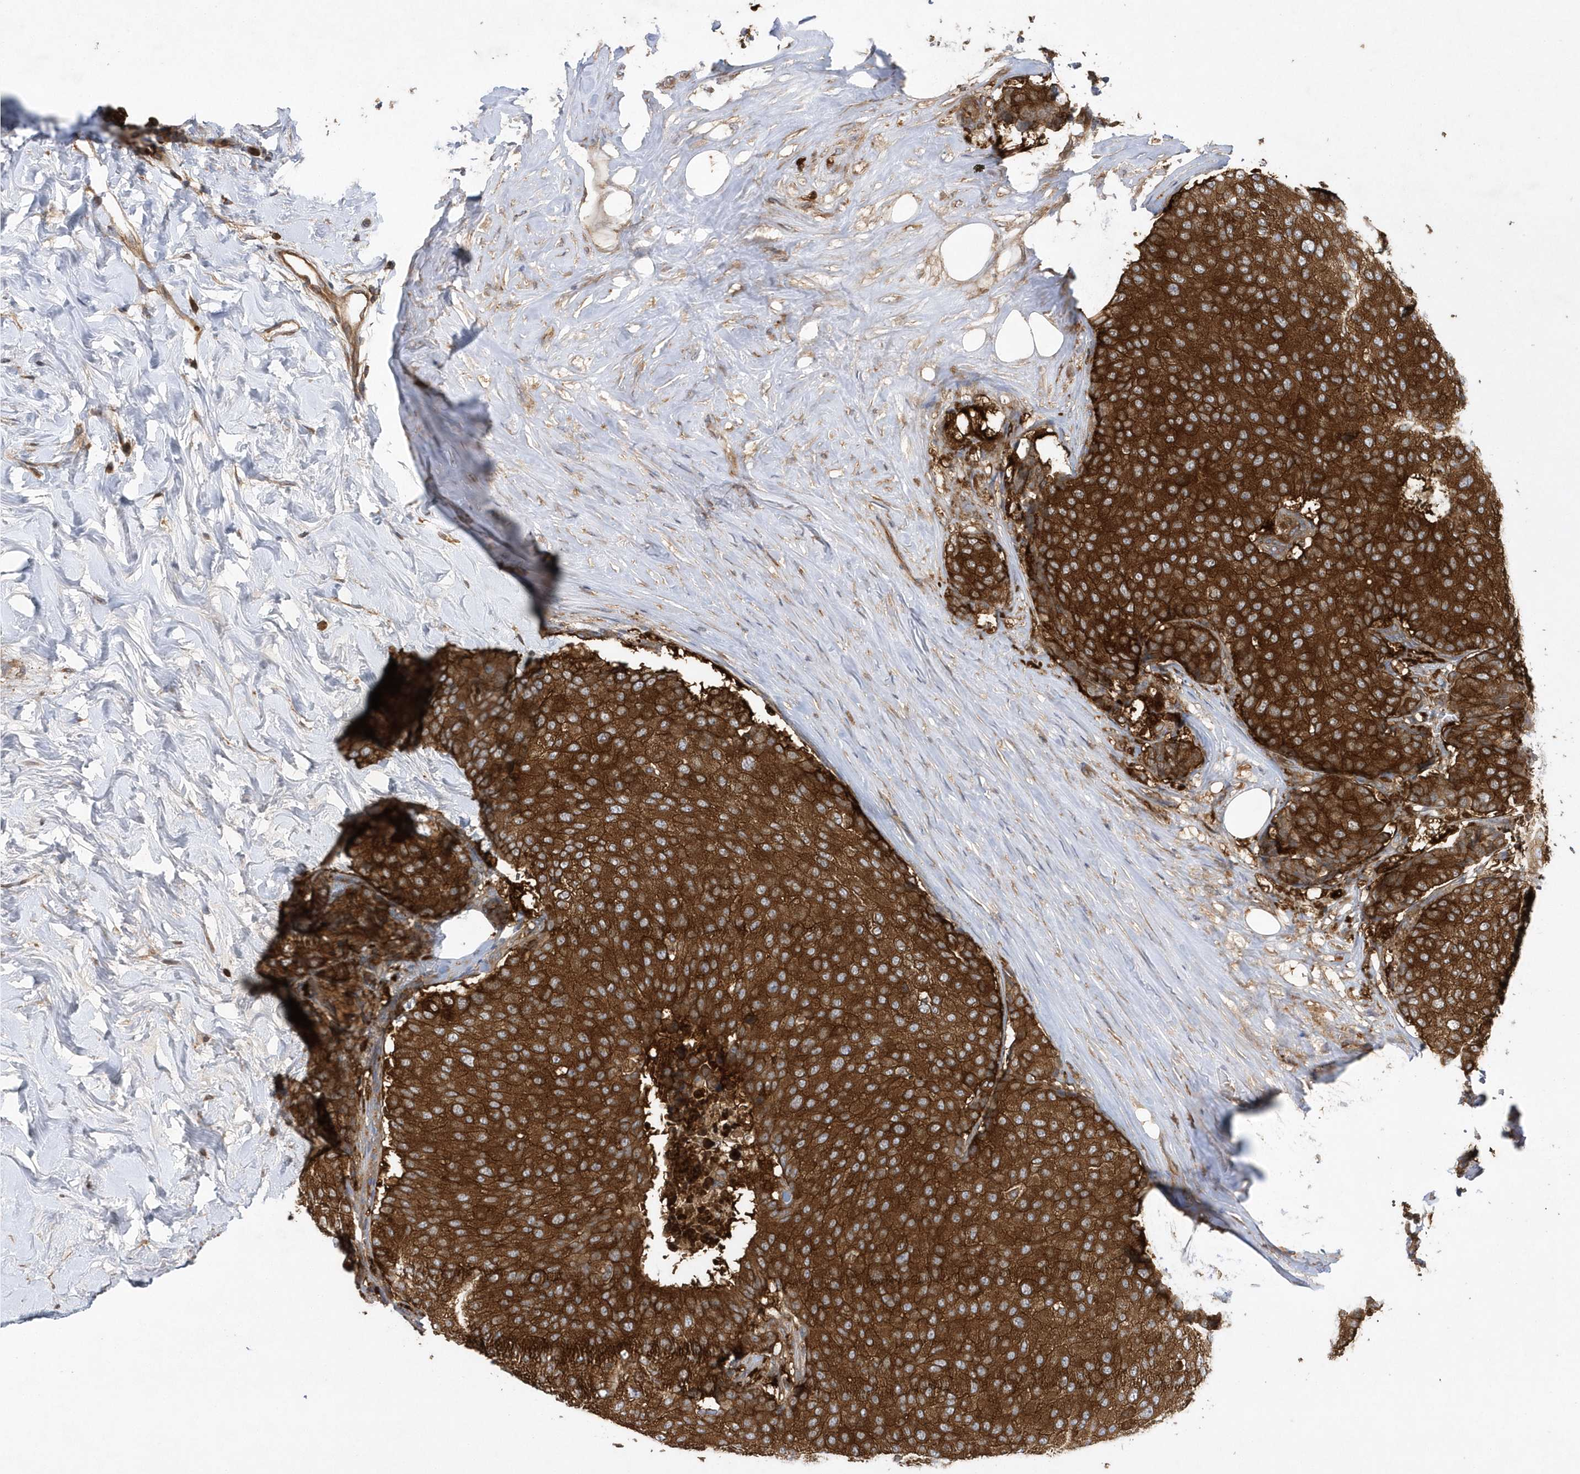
{"staining": {"intensity": "strong", "quantity": ">75%", "location": "cytoplasmic/membranous"}, "tissue": "breast cancer", "cell_type": "Tumor cells", "image_type": "cancer", "snomed": [{"axis": "morphology", "description": "Duct carcinoma"}, {"axis": "topography", "description": "Breast"}], "caption": "The histopathology image demonstrates immunohistochemical staining of breast cancer (intraductal carcinoma). There is strong cytoplasmic/membranous expression is appreciated in about >75% of tumor cells. (Stains: DAB (3,3'-diaminobenzidine) in brown, nuclei in blue, Microscopy: brightfield microscopy at high magnification).", "gene": "PAICS", "patient": {"sex": "female", "age": 75}}